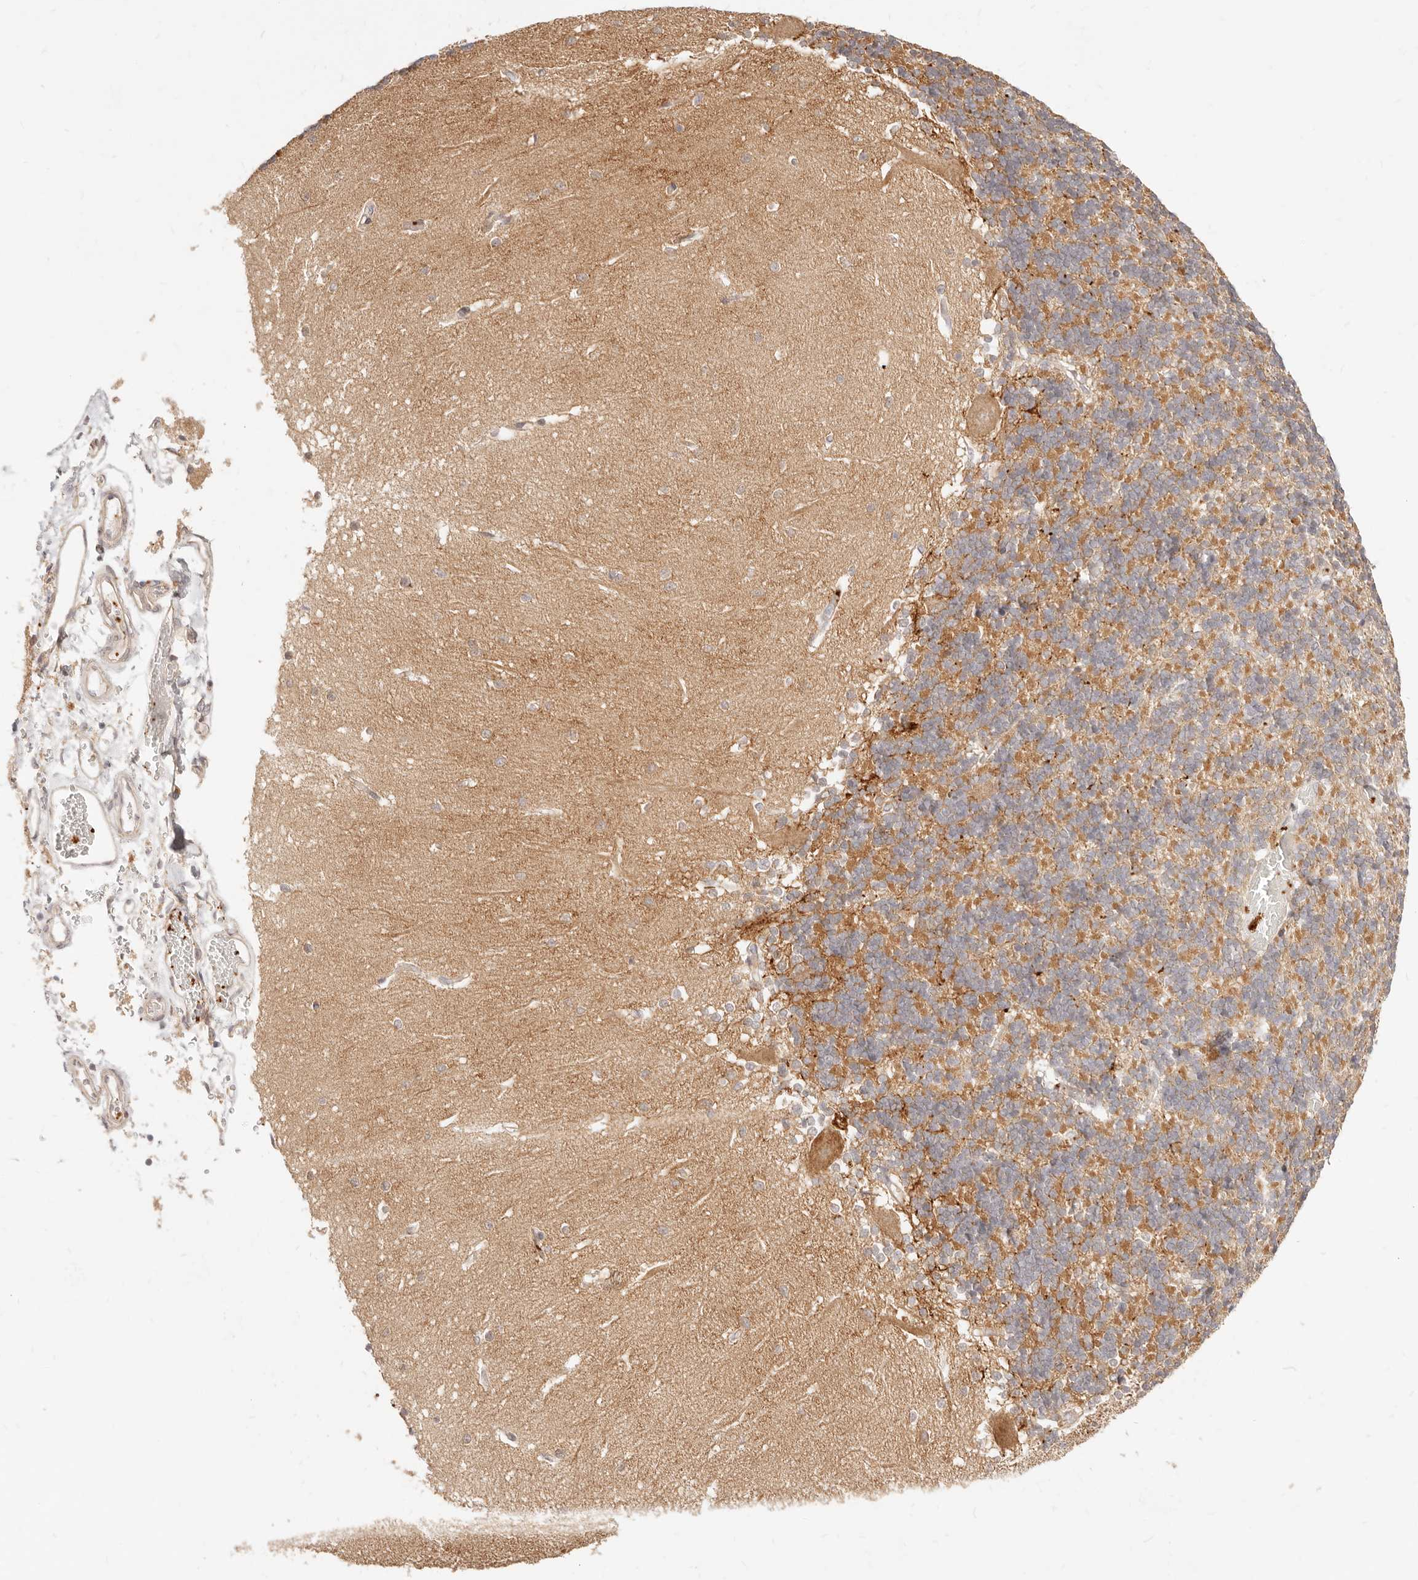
{"staining": {"intensity": "moderate", "quantity": "25%-75%", "location": "cytoplasmic/membranous"}, "tissue": "cerebellum", "cell_type": "Cells in granular layer", "image_type": "normal", "snomed": [{"axis": "morphology", "description": "Normal tissue, NOS"}, {"axis": "topography", "description": "Cerebellum"}], "caption": "This photomicrograph demonstrates normal cerebellum stained with IHC to label a protein in brown. The cytoplasmic/membranous of cells in granular layer show moderate positivity for the protein. Nuclei are counter-stained blue.", "gene": "UBXN10", "patient": {"sex": "male", "age": 37}}